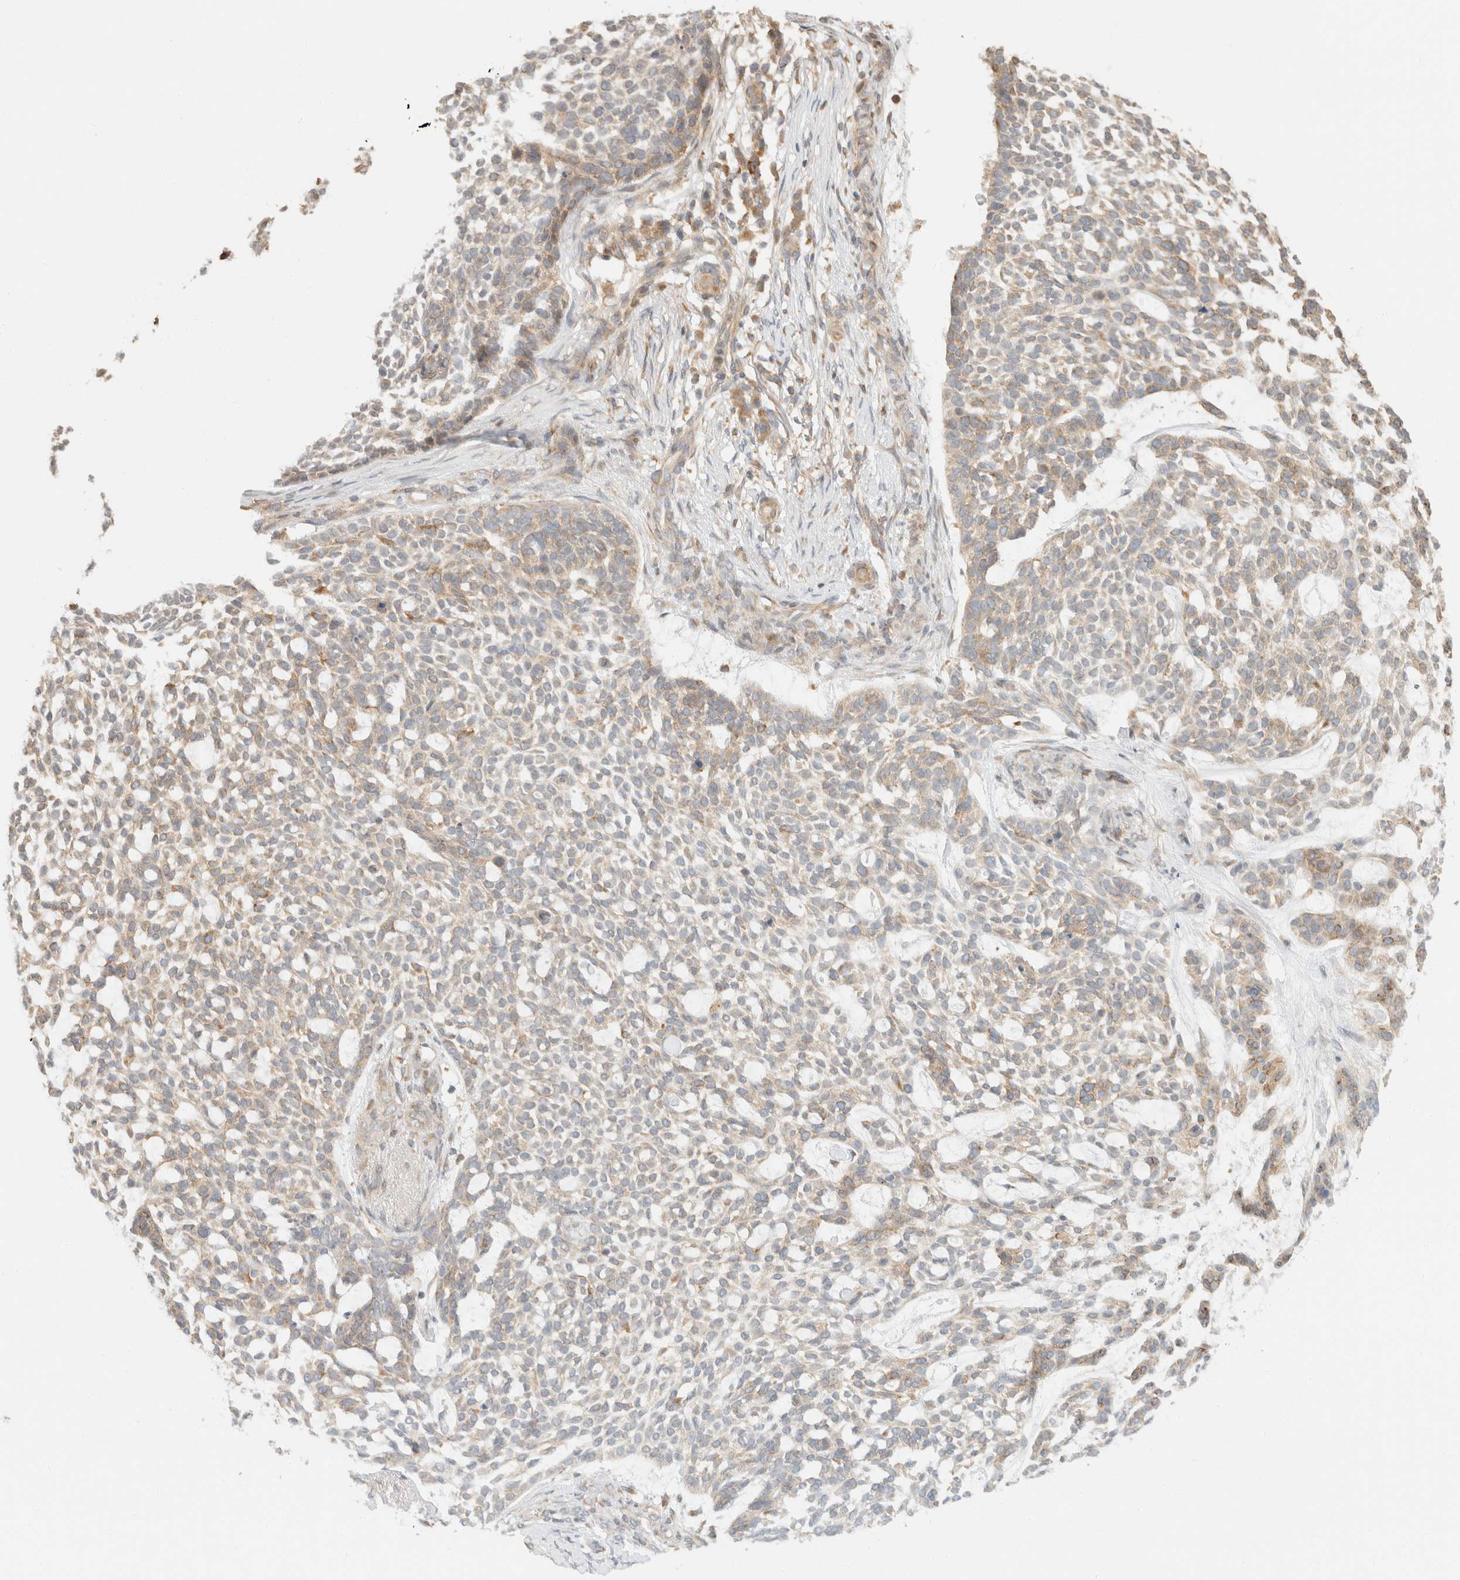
{"staining": {"intensity": "weak", "quantity": "25%-75%", "location": "cytoplasmic/membranous"}, "tissue": "skin cancer", "cell_type": "Tumor cells", "image_type": "cancer", "snomed": [{"axis": "morphology", "description": "Basal cell carcinoma"}, {"axis": "topography", "description": "Skin"}], "caption": "Weak cytoplasmic/membranous staining is present in approximately 25%-75% of tumor cells in skin cancer (basal cell carcinoma).", "gene": "TACC1", "patient": {"sex": "female", "age": 64}}